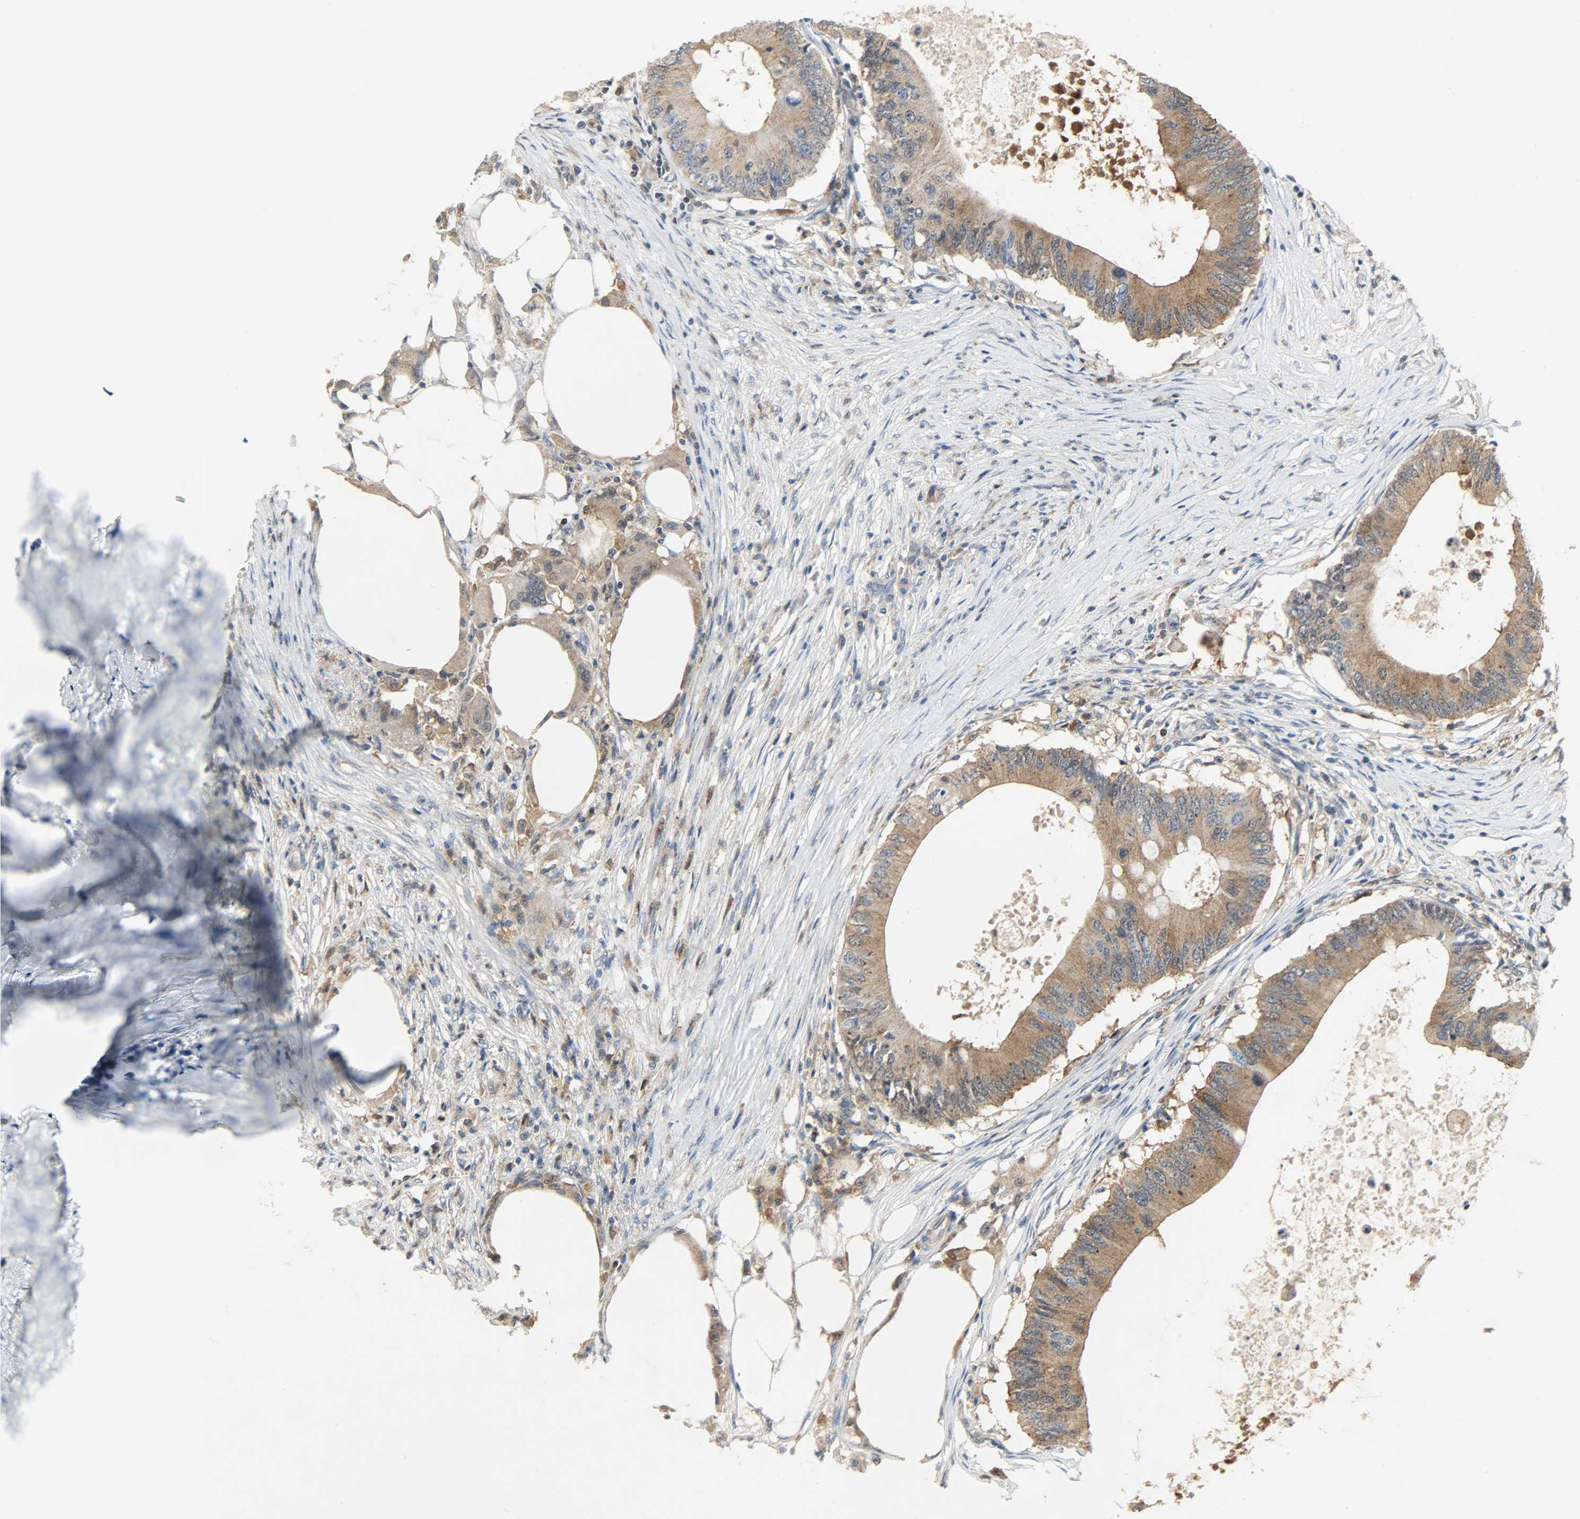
{"staining": {"intensity": "moderate", "quantity": ">75%", "location": "cytoplasmic/membranous"}, "tissue": "colorectal cancer", "cell_type": "Tumor cells", "image_type": "cancer", "snomed": [{"axis": "morphology", "description": "Adenocarcinoma, NOS"}, {"axis": "topography", "description": "Colon"}], "caption": "DAB immunohistochemical staining of colorectal cancer (adenocarcinoma) reveals moderate cytoplasmic/membranous protein staining in about >75% of tumor cells.", "gene": "TRIM21", "patient": {"sex": "male", "age": 71}}